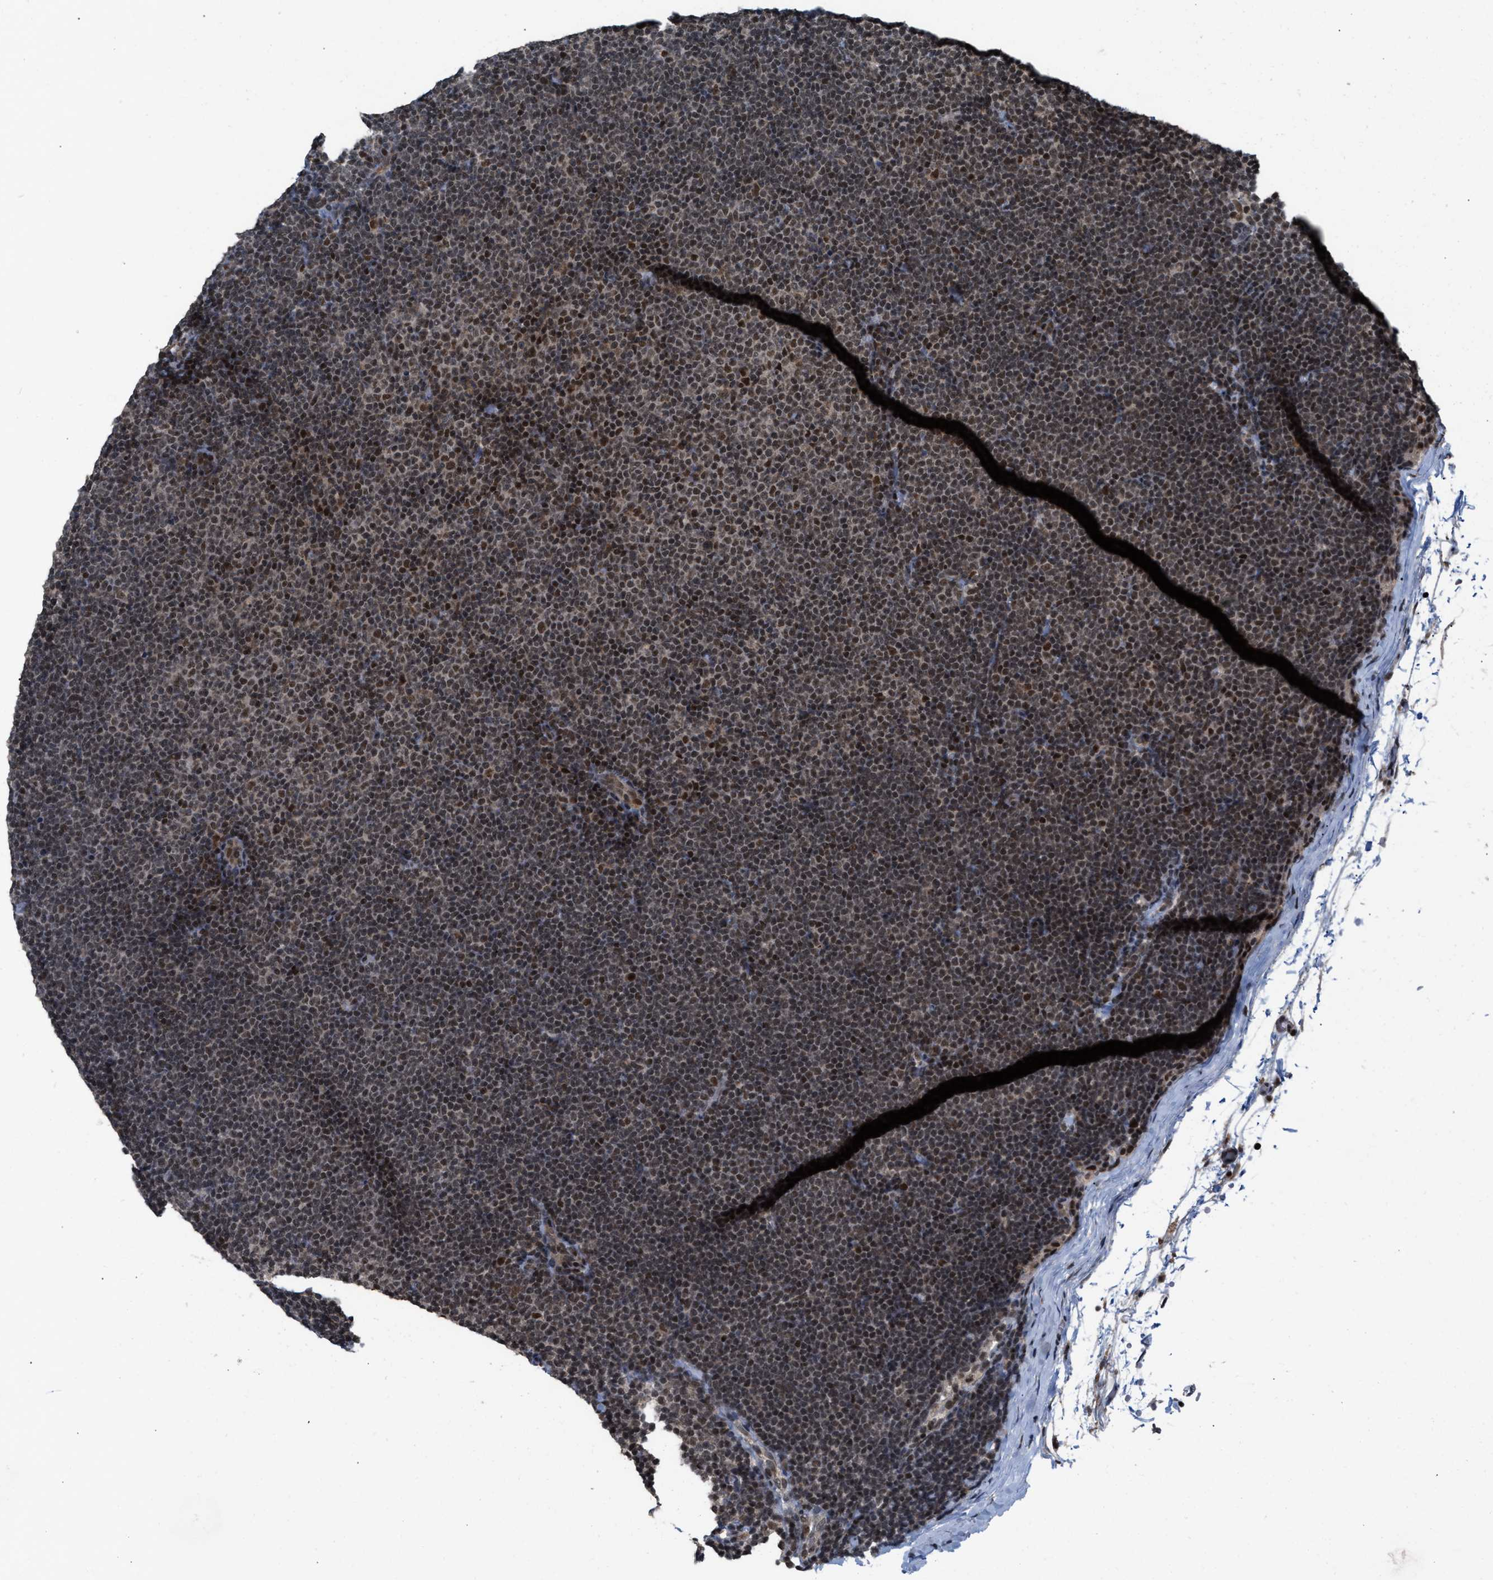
{"staining": {"intensity": "moderate", "quantity": ">75%", "location": "nuclear"}, "tissue": "lymphoma", "cell_type": "Tumor cells", "image_type": "cancer", "snomed": [{"axis": "morphology", "description": "Malignant lymphoma, non-Hodgkin's type, Low grade"}, {"axis": "topography", "description": "Lymph node"}], "caption": "Immunohistochemical staining of low-grade malignant lymphoma, non-Hodgkin's type demonstrates moderate nuclear protein expression in approximately >75% of tumor cells.", "gene": "C9orf78", "patient": {"sex": "female", "age": 53}}